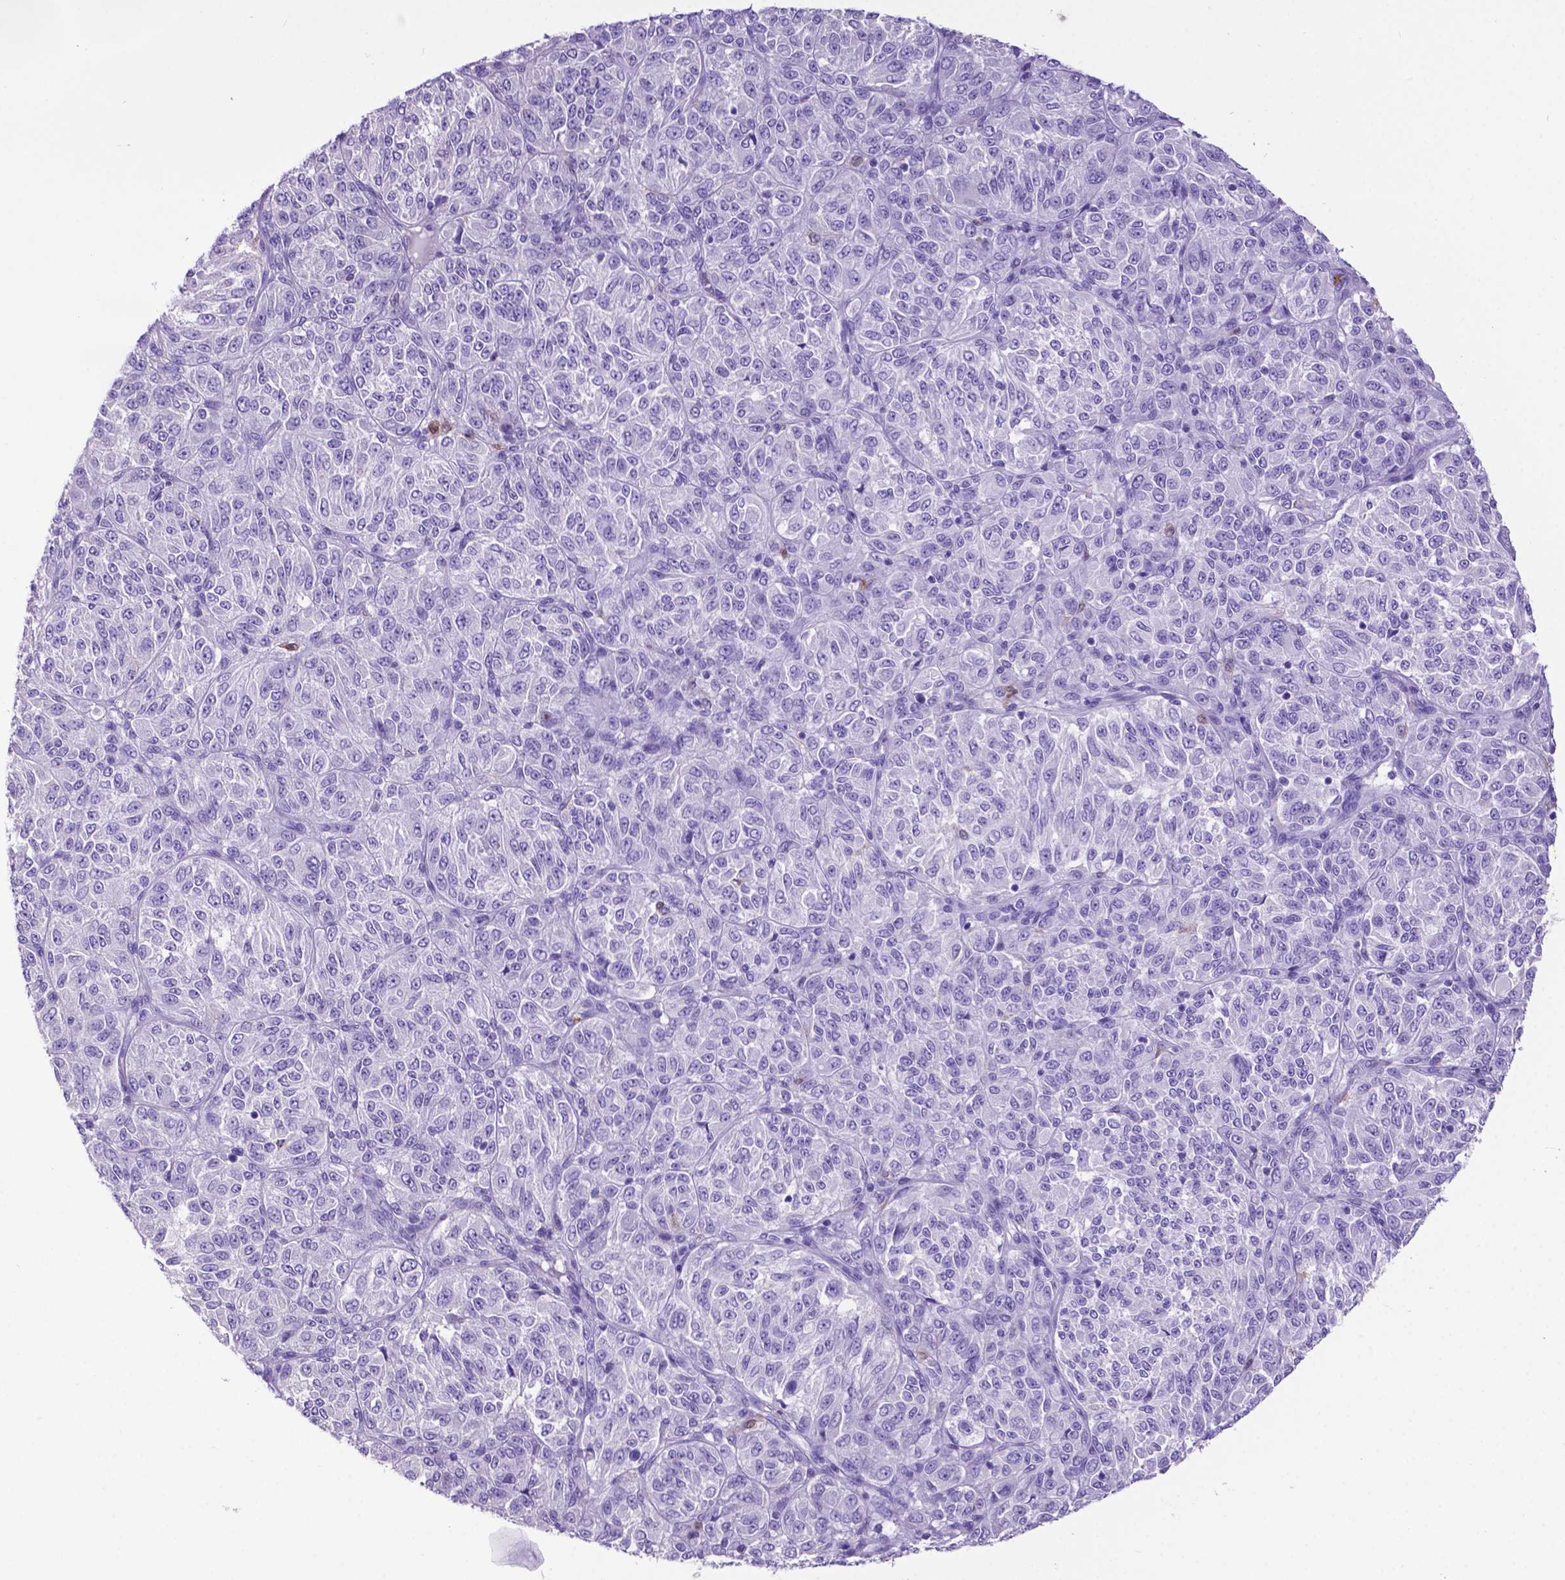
{"staining": {"intensity": "negative", "quantity": "none", "location": "none"}, "tissue": "melanoma", "cell_type": "Tumor cells", "image_type": "cancer", "snomed": [{"axis": "morphology", "description": "Malignant melanoma, Metastatic site"}, {"axis": "topography", "description": "Brain"}], "caption": "This histopathology image is of malignant melanoma (metastatic site) stained with immunohistochemistry (IHC) to label a protein in brown with the nuclei are counter-stained blue. There is no staining in tumor cells.", "gene": "LZTR1", "patient": {"sex": "female", "age": 56}}